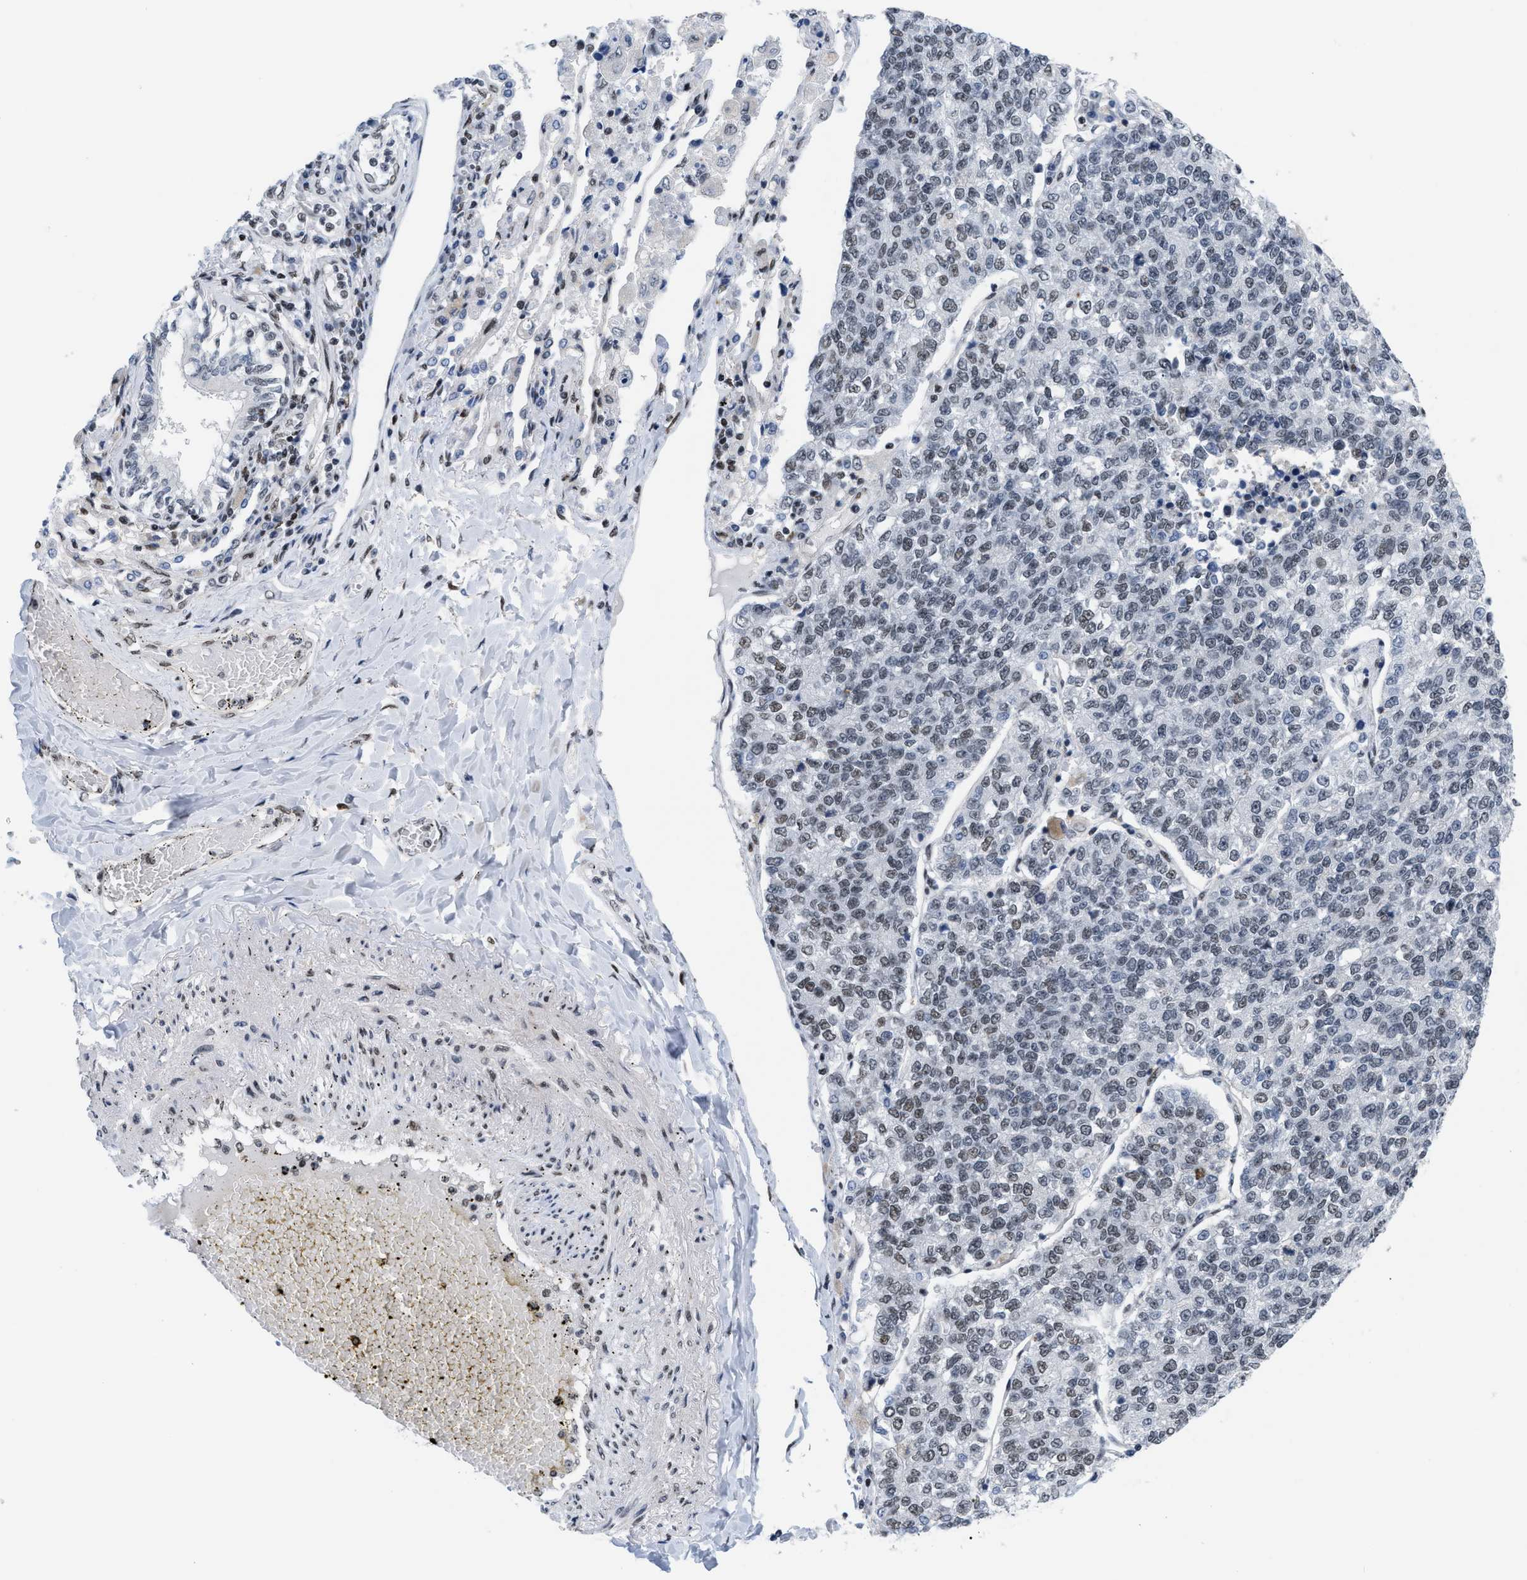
{"staining": {"intensity": "weak", "quantity": "<25%", "location": "nuclear"}, "tissue": "lung cancer", "cell_type": "Tumor cells", "image_type": "cancer", "snomed": [{"axis": "morphology", "description": "Adenocarcinoma, NOS"}, {"axis": "topography", "description": "Lung"}], "caption": "Immunohistochemistry (IHC) of adenocarcinoma (lung) reveals no staining in tumor cells.", "gene": "MIER1", "patient": {"sex": "male", "age": 49}}